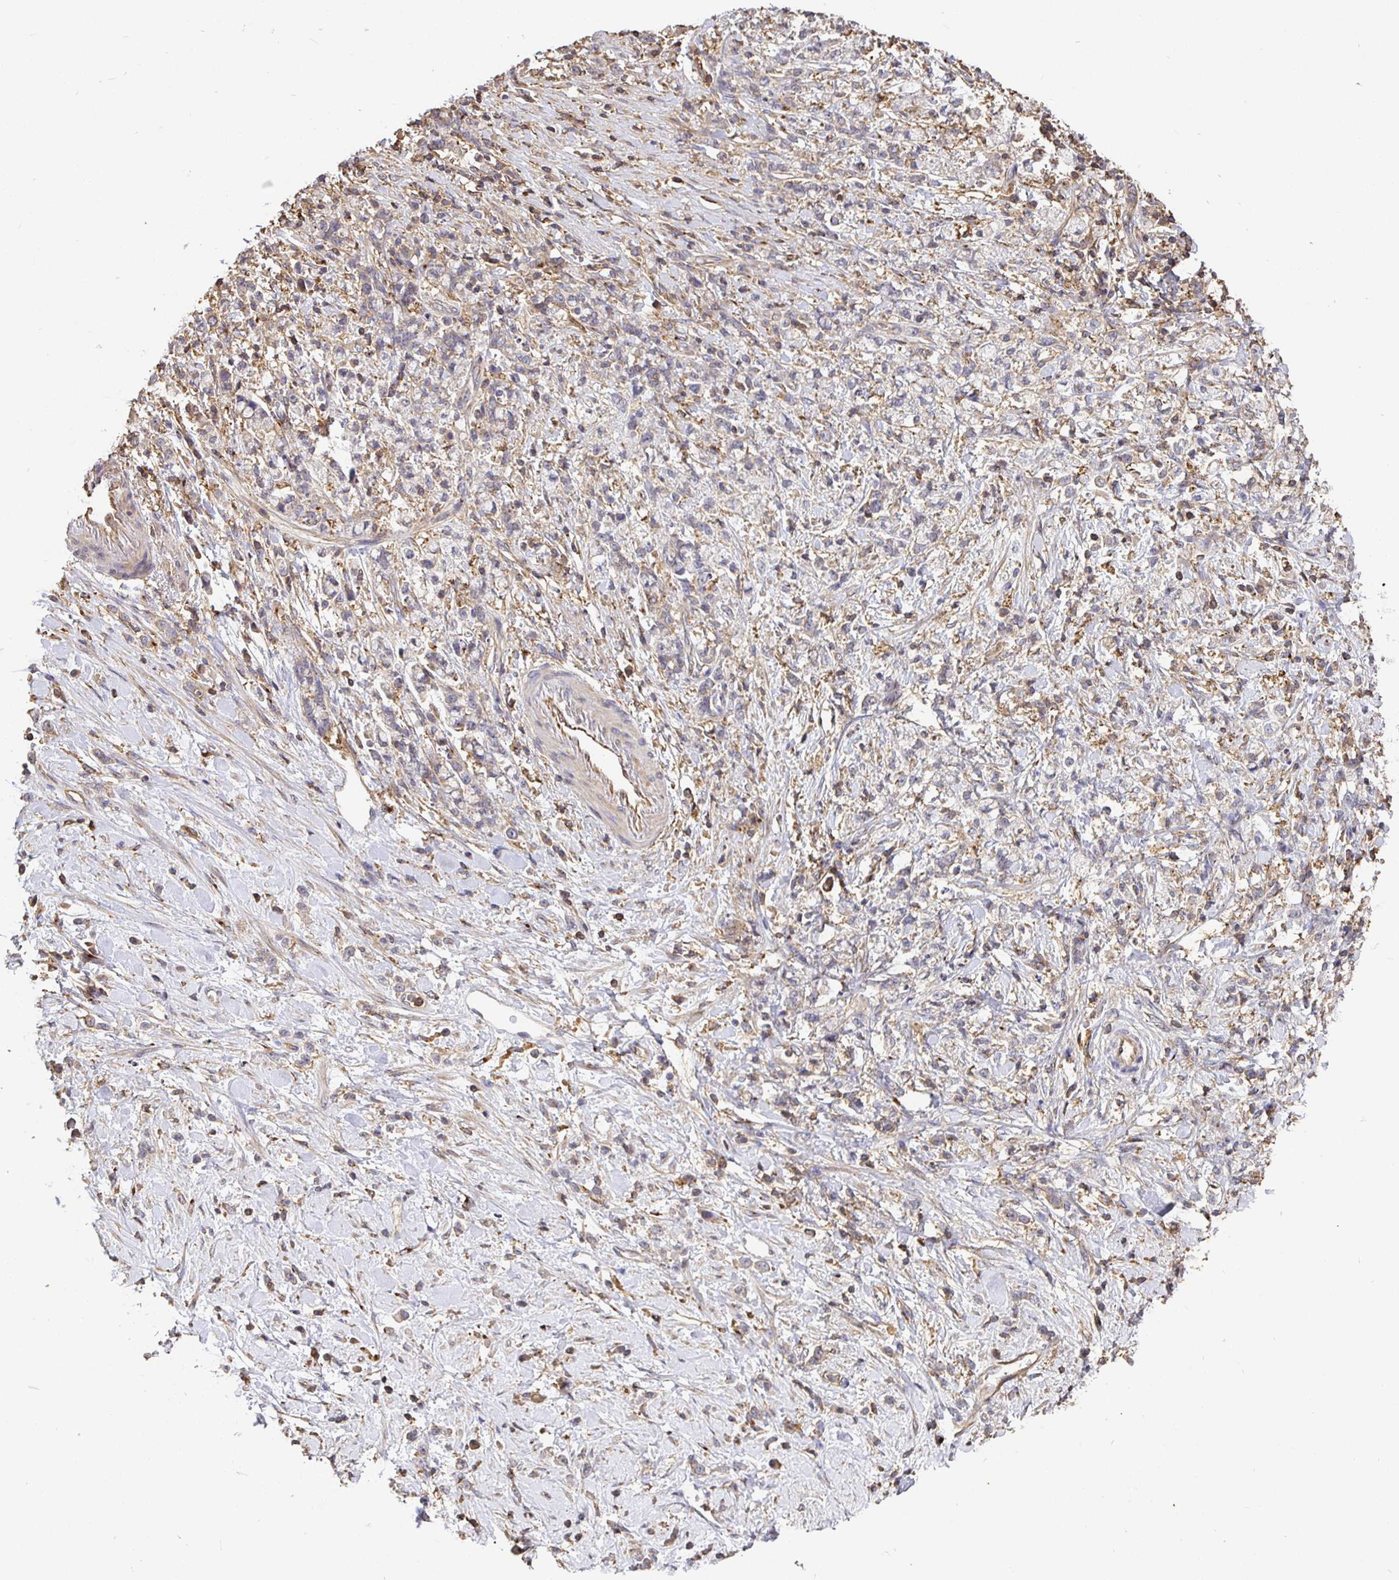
{"staining": {"intensity": "weak", "quantity": "25%-75%", "location": "cytoplasmic/membranous"}, "tissue": "stomach cancer", "cell_type": "Tumor cells", "image_type": "cancer", "snomed": [{"axis": "morphology", "description": "Adenocarcinoma, NOS"}, {"axis": "topography", "description": "Stomach"}], "caption": "Human stomach adenocarcinoma stained for a protein (brown) demonstrates weak cytoplasmic/membranous positive staining in about 25%-75% of tumor cells.", "gene": "C1QTNF7", "patient": {"sex": "female", "age": 60}}